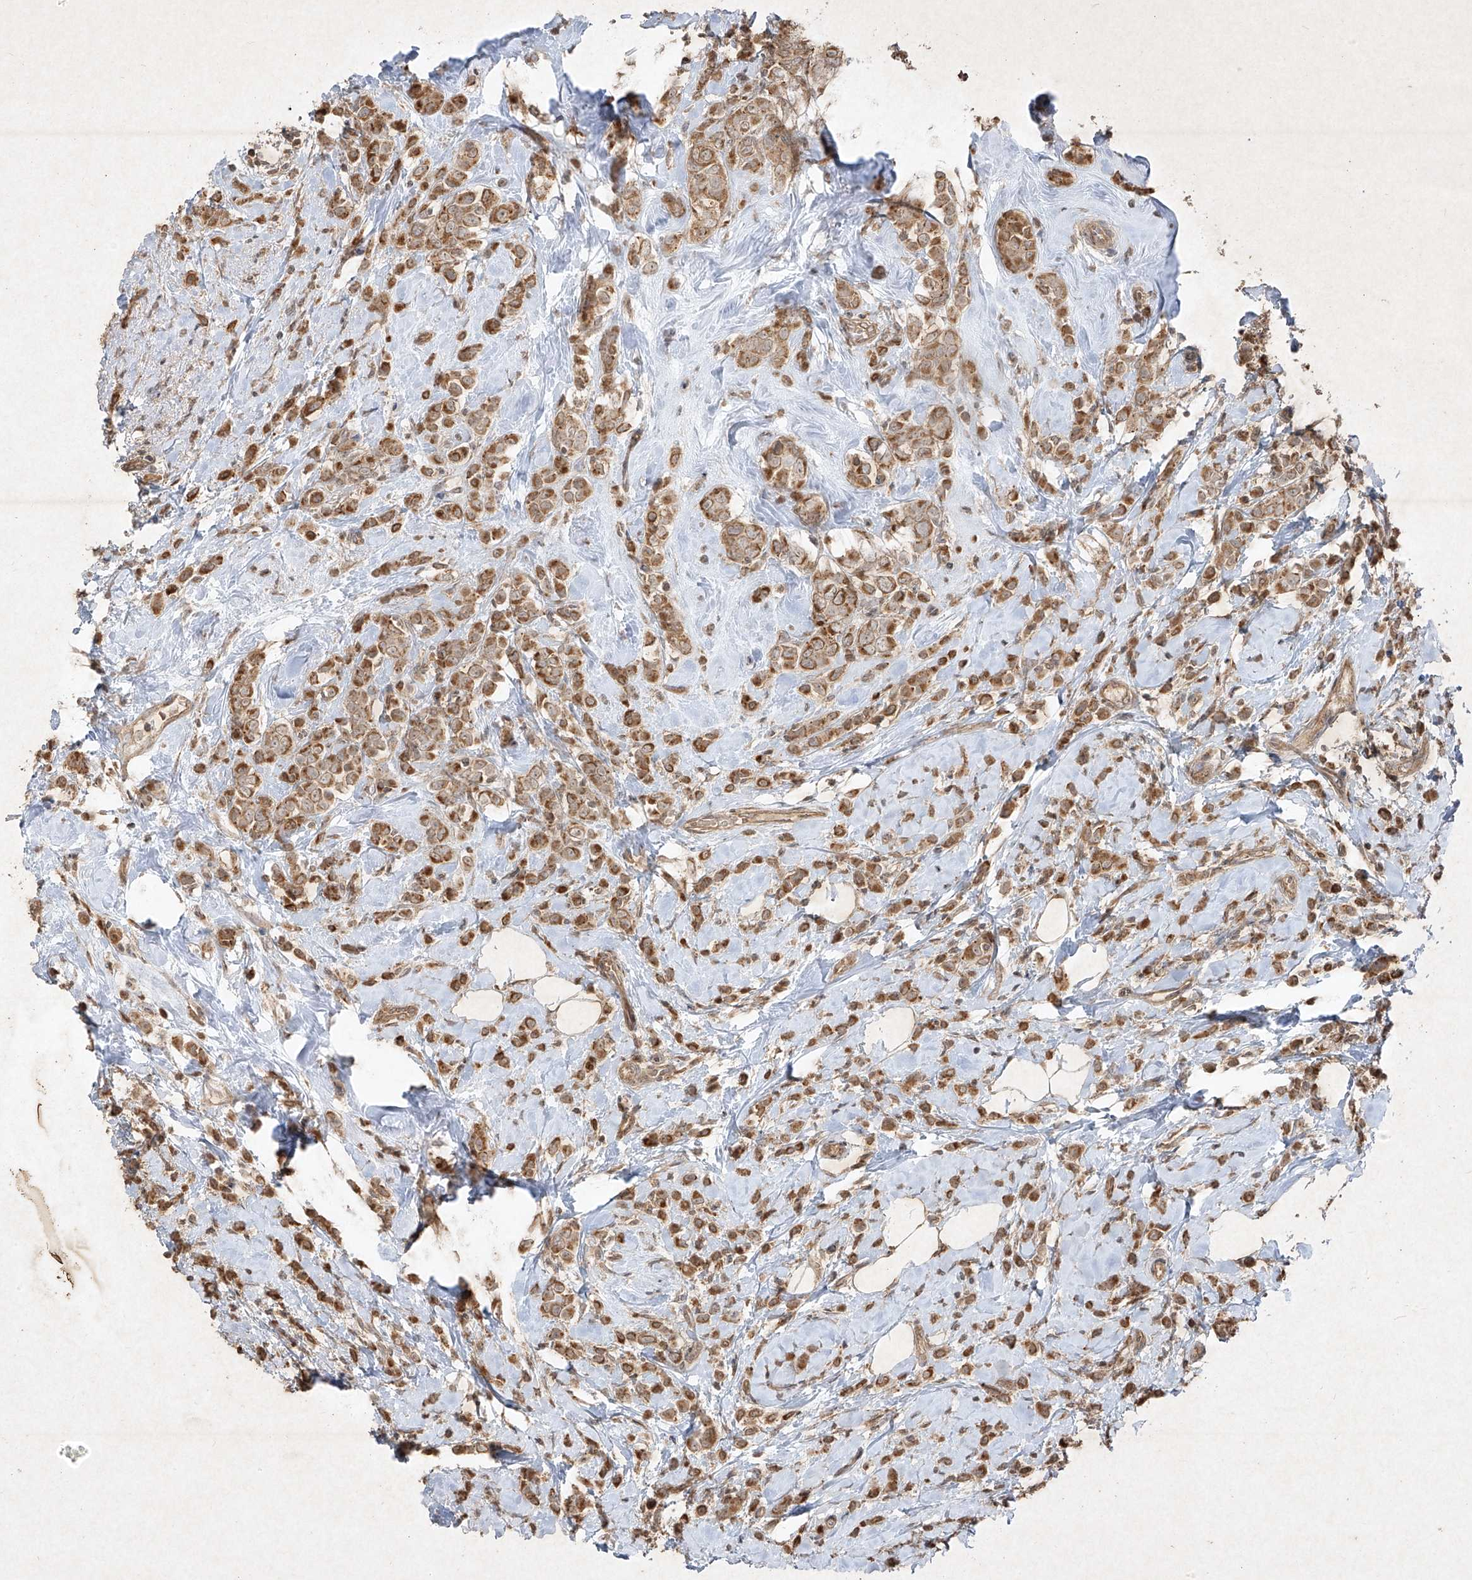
{"staining": {"intensity": "moderate", "quantity": ">75%", "location": "cytoplasmic/membranous"}, "tissue": "breast cancer", "cell_type": "Tumor cells", "image_type": "cancer", "snomed": [{"axis": "morphology", "description": "Lobular carcinoma"}, {"axis": "topography", "description": "Breast"}], "caption": "Immunohistochemistry (DAB) staining of breast cancer displays moderate cytoplasmic/membranous protein positivity in about >75% of tumor cells. Nuclei are stained in blue.", "gene": "ABCD3", "patient": {"sex": "female", "age": 47}}